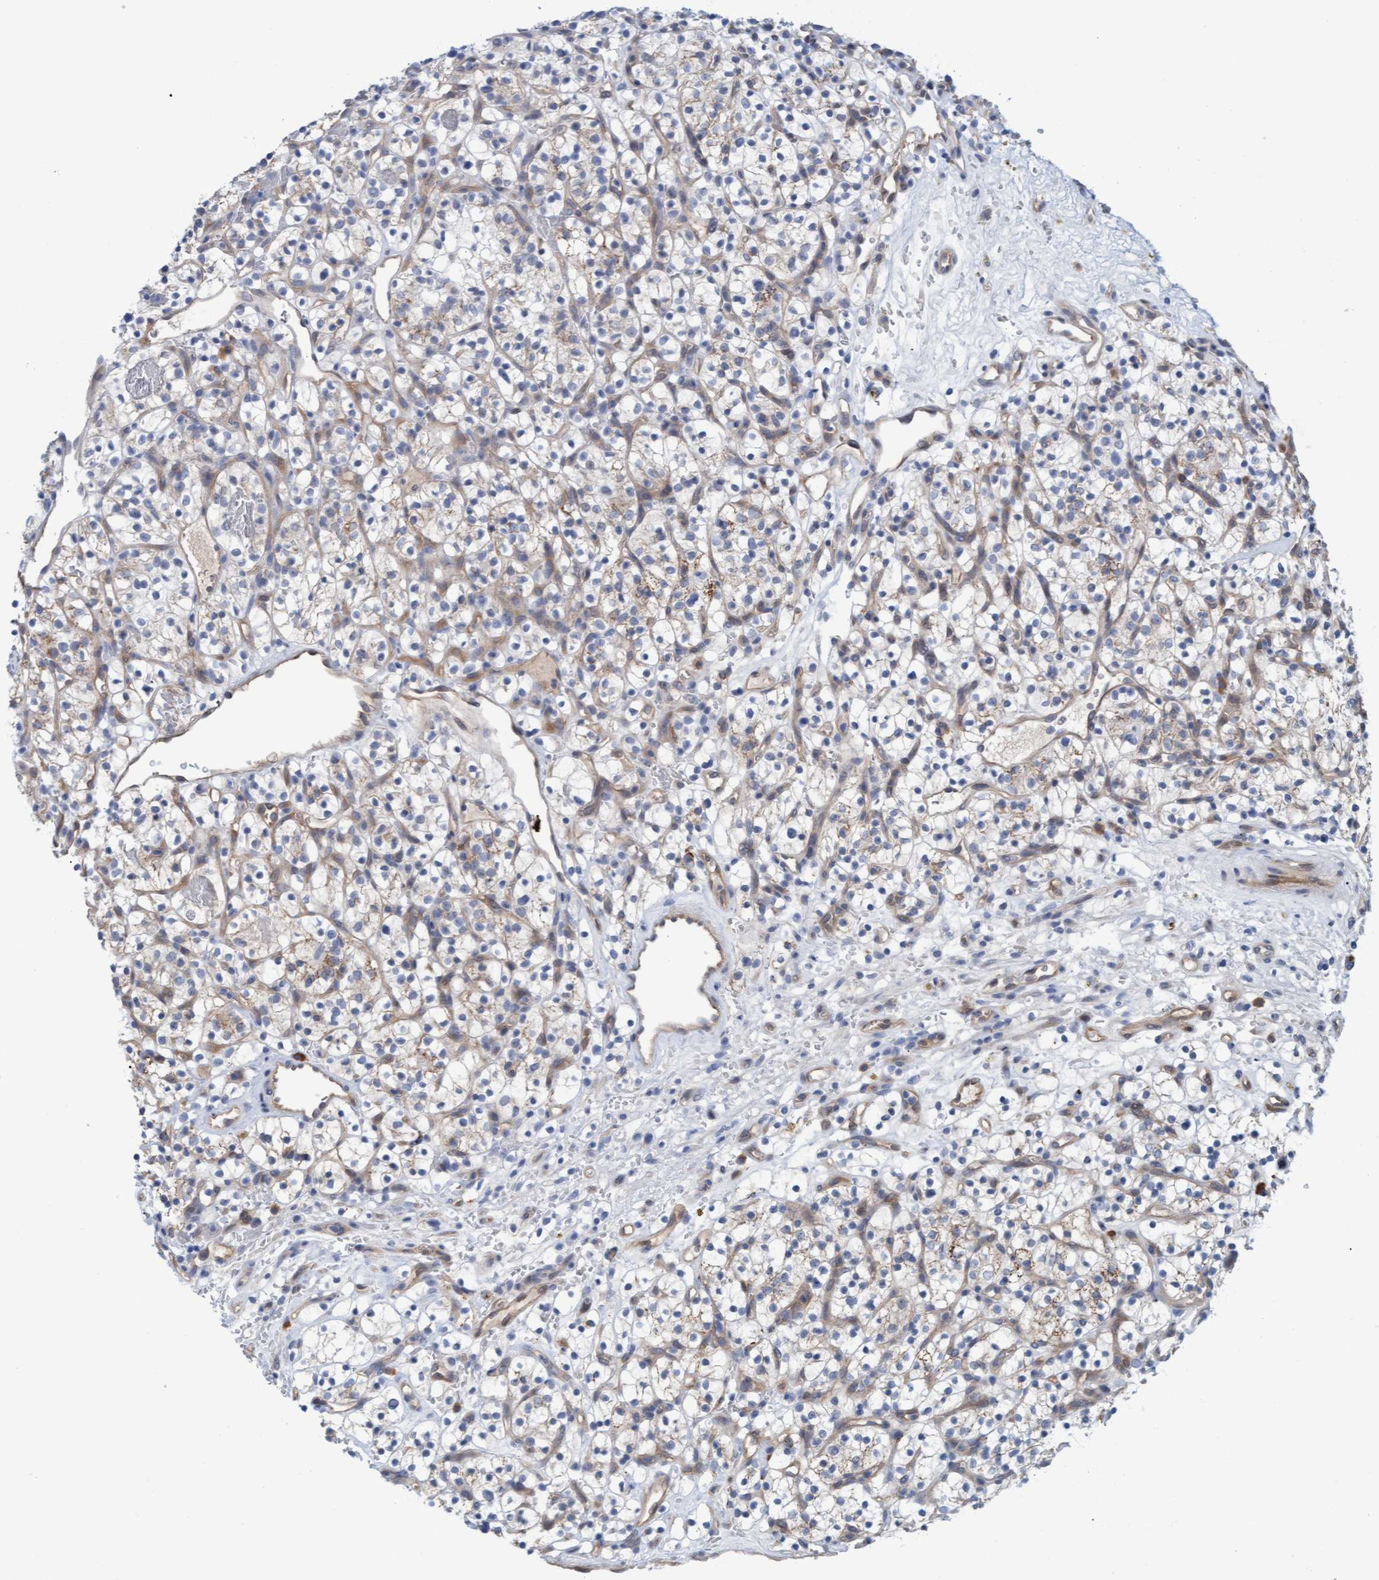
{"staining": {"intensity": "weak", "quantity": "25%-75%", "location": "cytoplasmic/membranous"}, "tissue": "renal cancer", "cell_type": "Tumor cells", "image_type": "cancer", "snomed": [{"axis": "morphology", "description": "Adenocarcinoma, NOS"}, {"axis": "topography", "description": "Kidney"}], "caption": "A high-resolution histopathology image shows immunohistochemistry (IHC) staining of renal cancer (adenocarcinoma), which reveals weak cytoplasmic/membranous expression in approximately 25%-75% of tumor cells.", "gene": "STXBP1", "patient": {"sex": "female", "age": 57}}